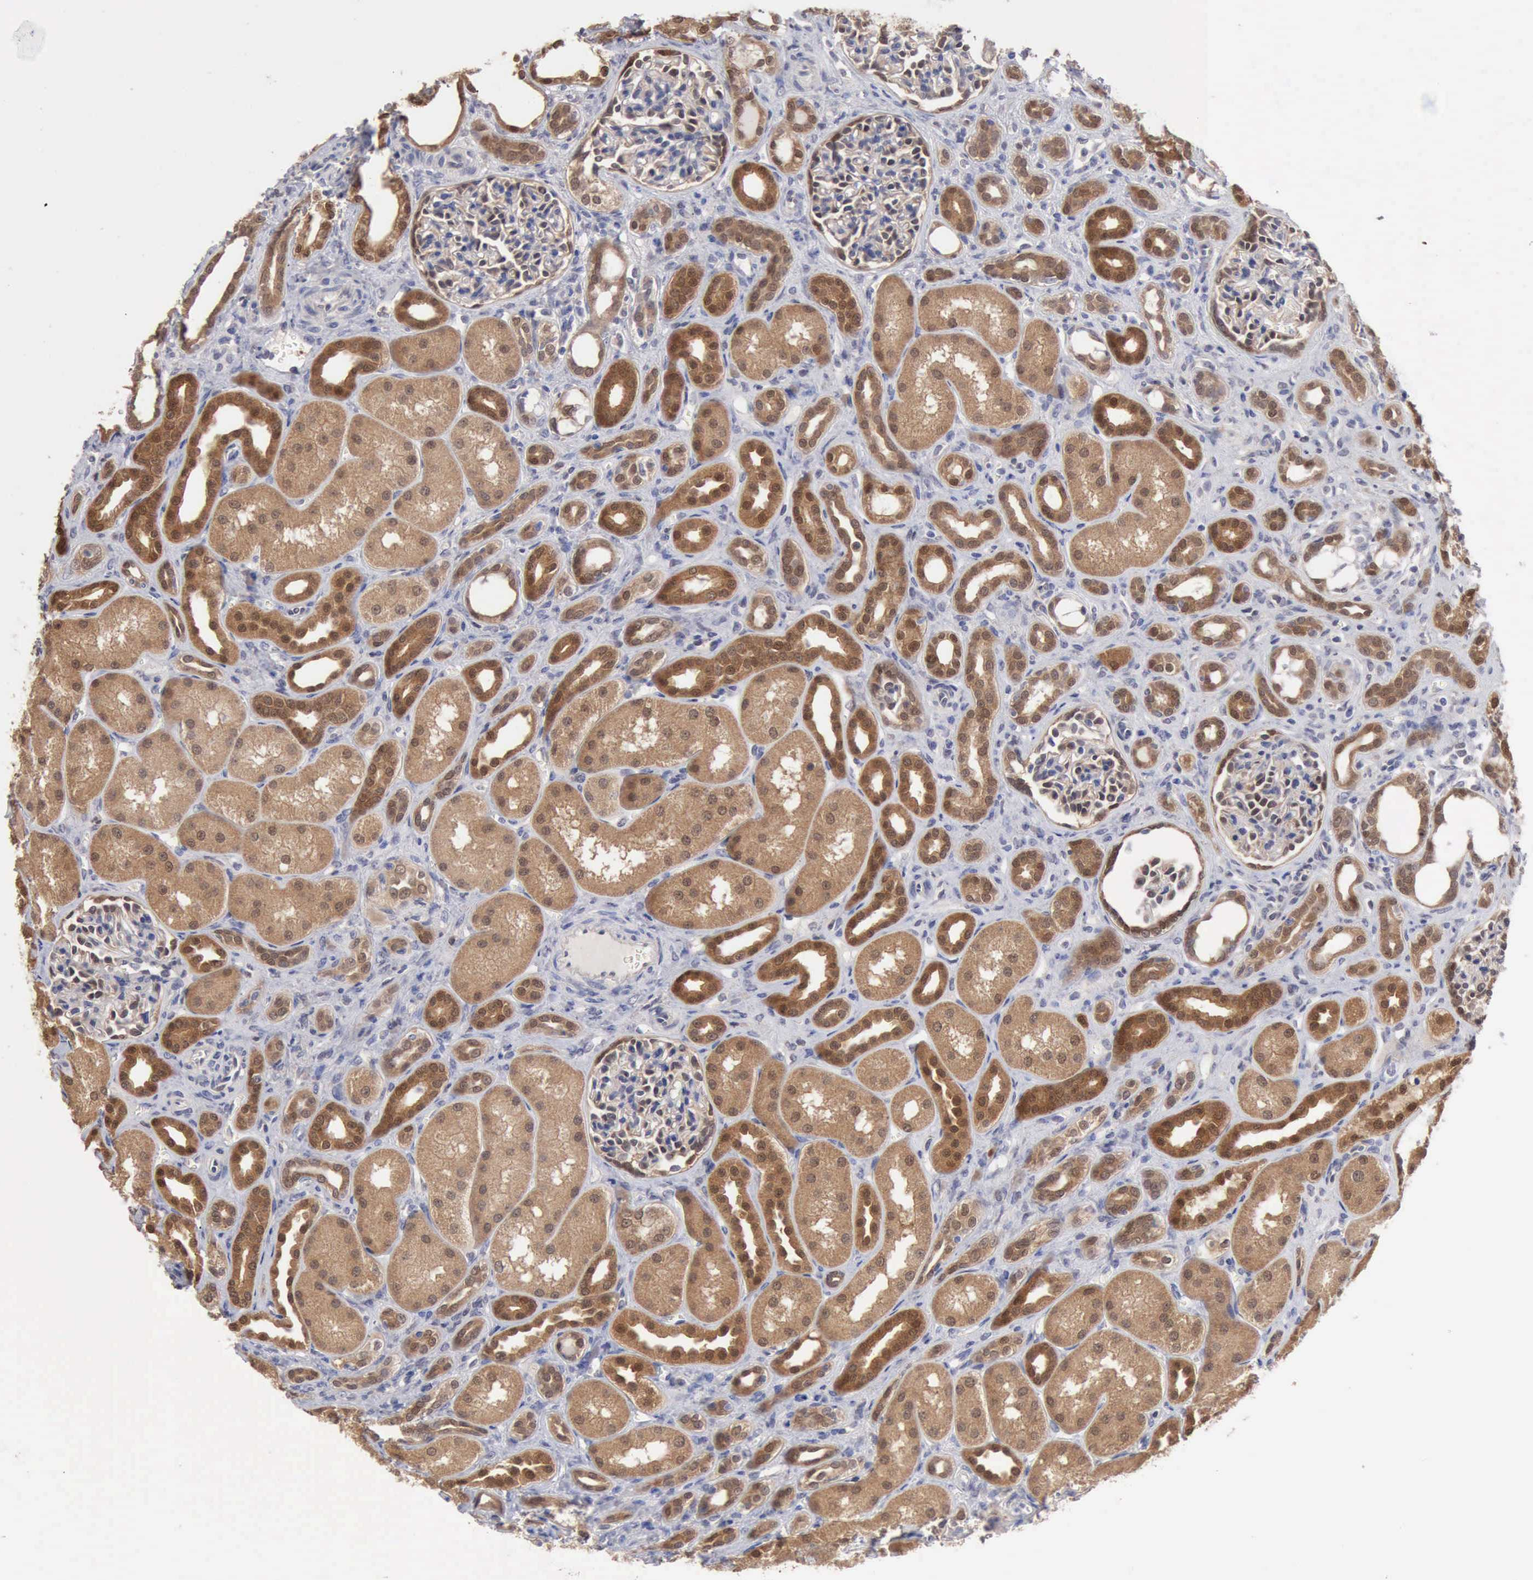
{"staining": {"intensity": "weak", "quantity": "25%-75%", "location": "cytoplasmic/membranous"}, "tissue": "kidney", "cell_type": "Cells in glomeruli", "image_type": "normal", "snomed": [{"axis": "morphology", "description": "Normal tissue, NOS"}, {"axis": "topography", "description": "Kidney"}], "caption": "Immunohistochemical staining of normal human kidney displays 25%-75% levels of weak cytoplasmic/membranous protein expression in about 25%-75% of cells in glomeruli. (IHC, brightfield microscopy, high magnification).", "gene": "PTGR2", "patient": {"sex": "male", "age": 7}}